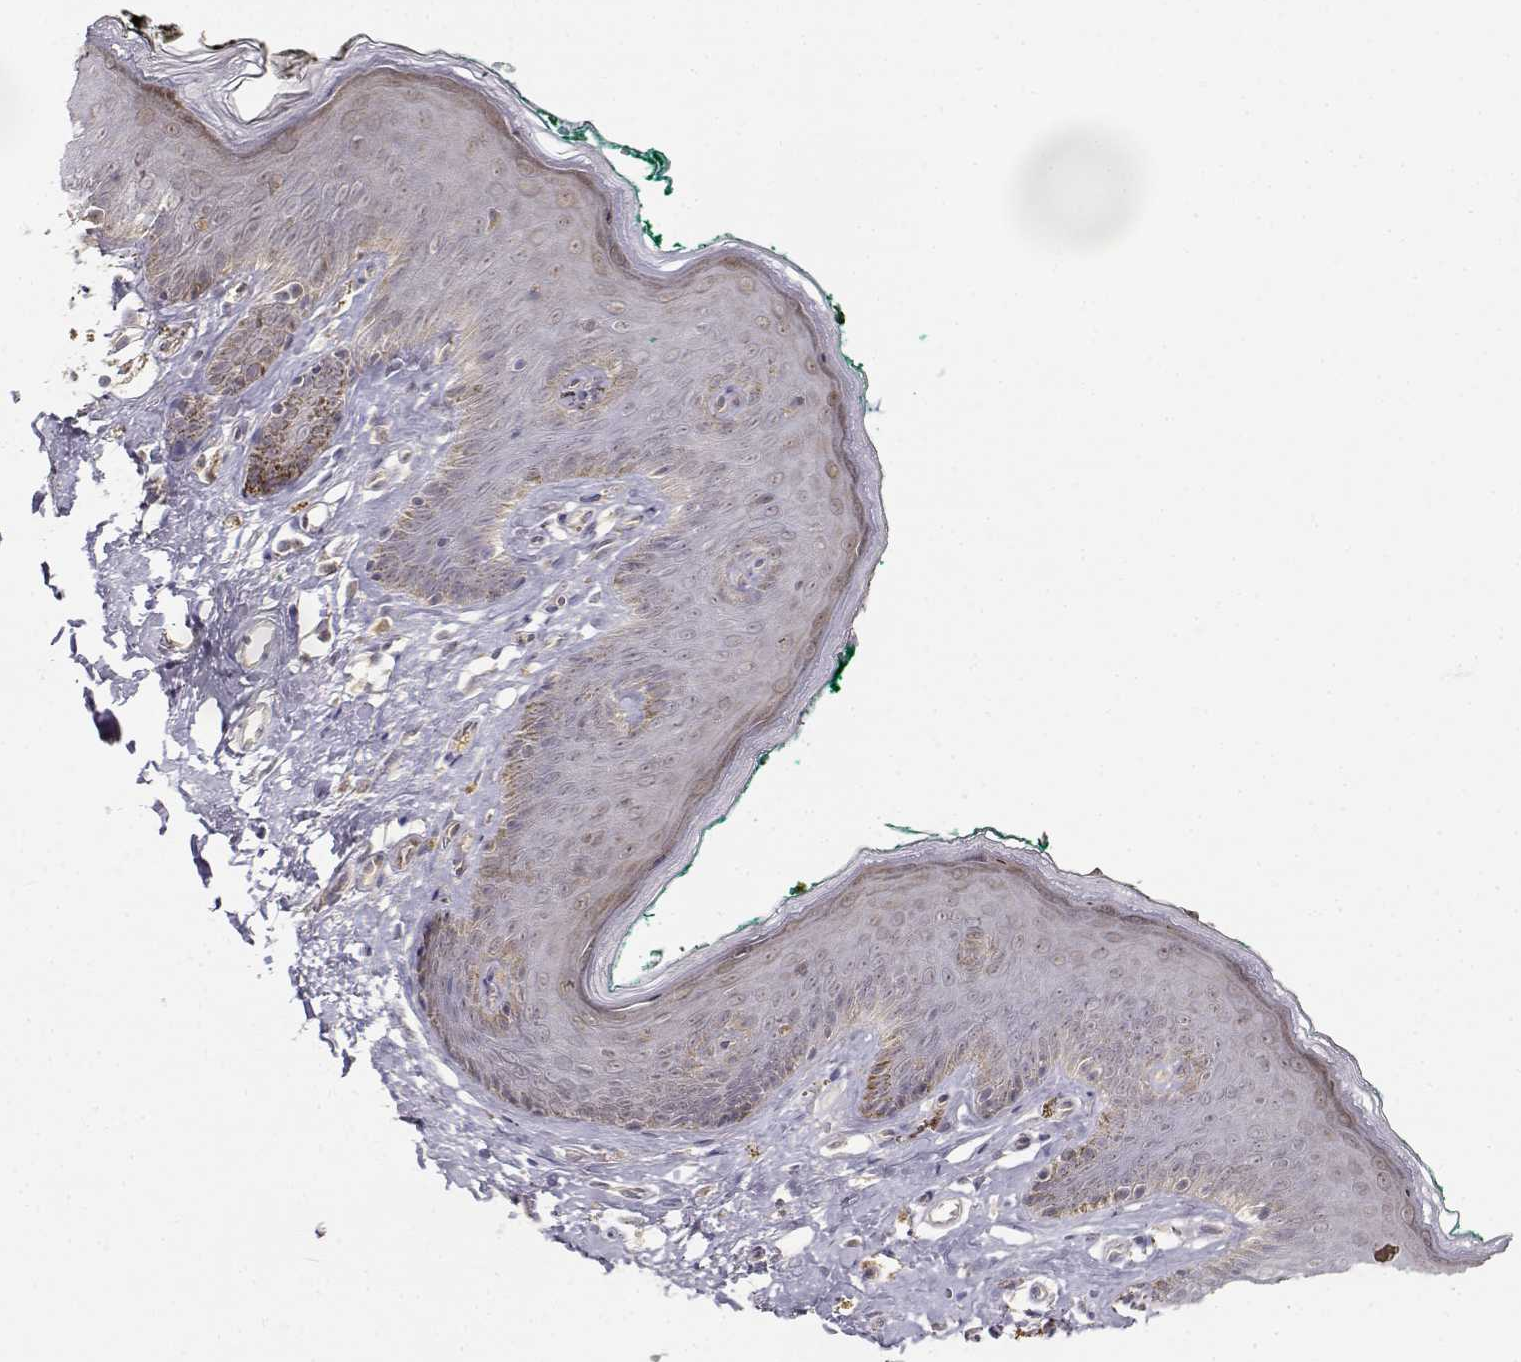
{"staining": {"intensity": "weak", "quantity": "<25%", "location": "nuclear"}, "tissue": "skin", "cell_type": "Epidermal cells", "image_type": "normal", "snomed": [{"axis": "morphology", "description": "Normal tissue, NOS"}, {"axis": "topography", "description": "Vulva"}], "caption": "This is a micrograph of immunohistochemistry (IHC) staining of benign skin, which shows no expression in epidermal cells.", "gene": "EAF2", "patient": {"sex": "female", "age": 66}}